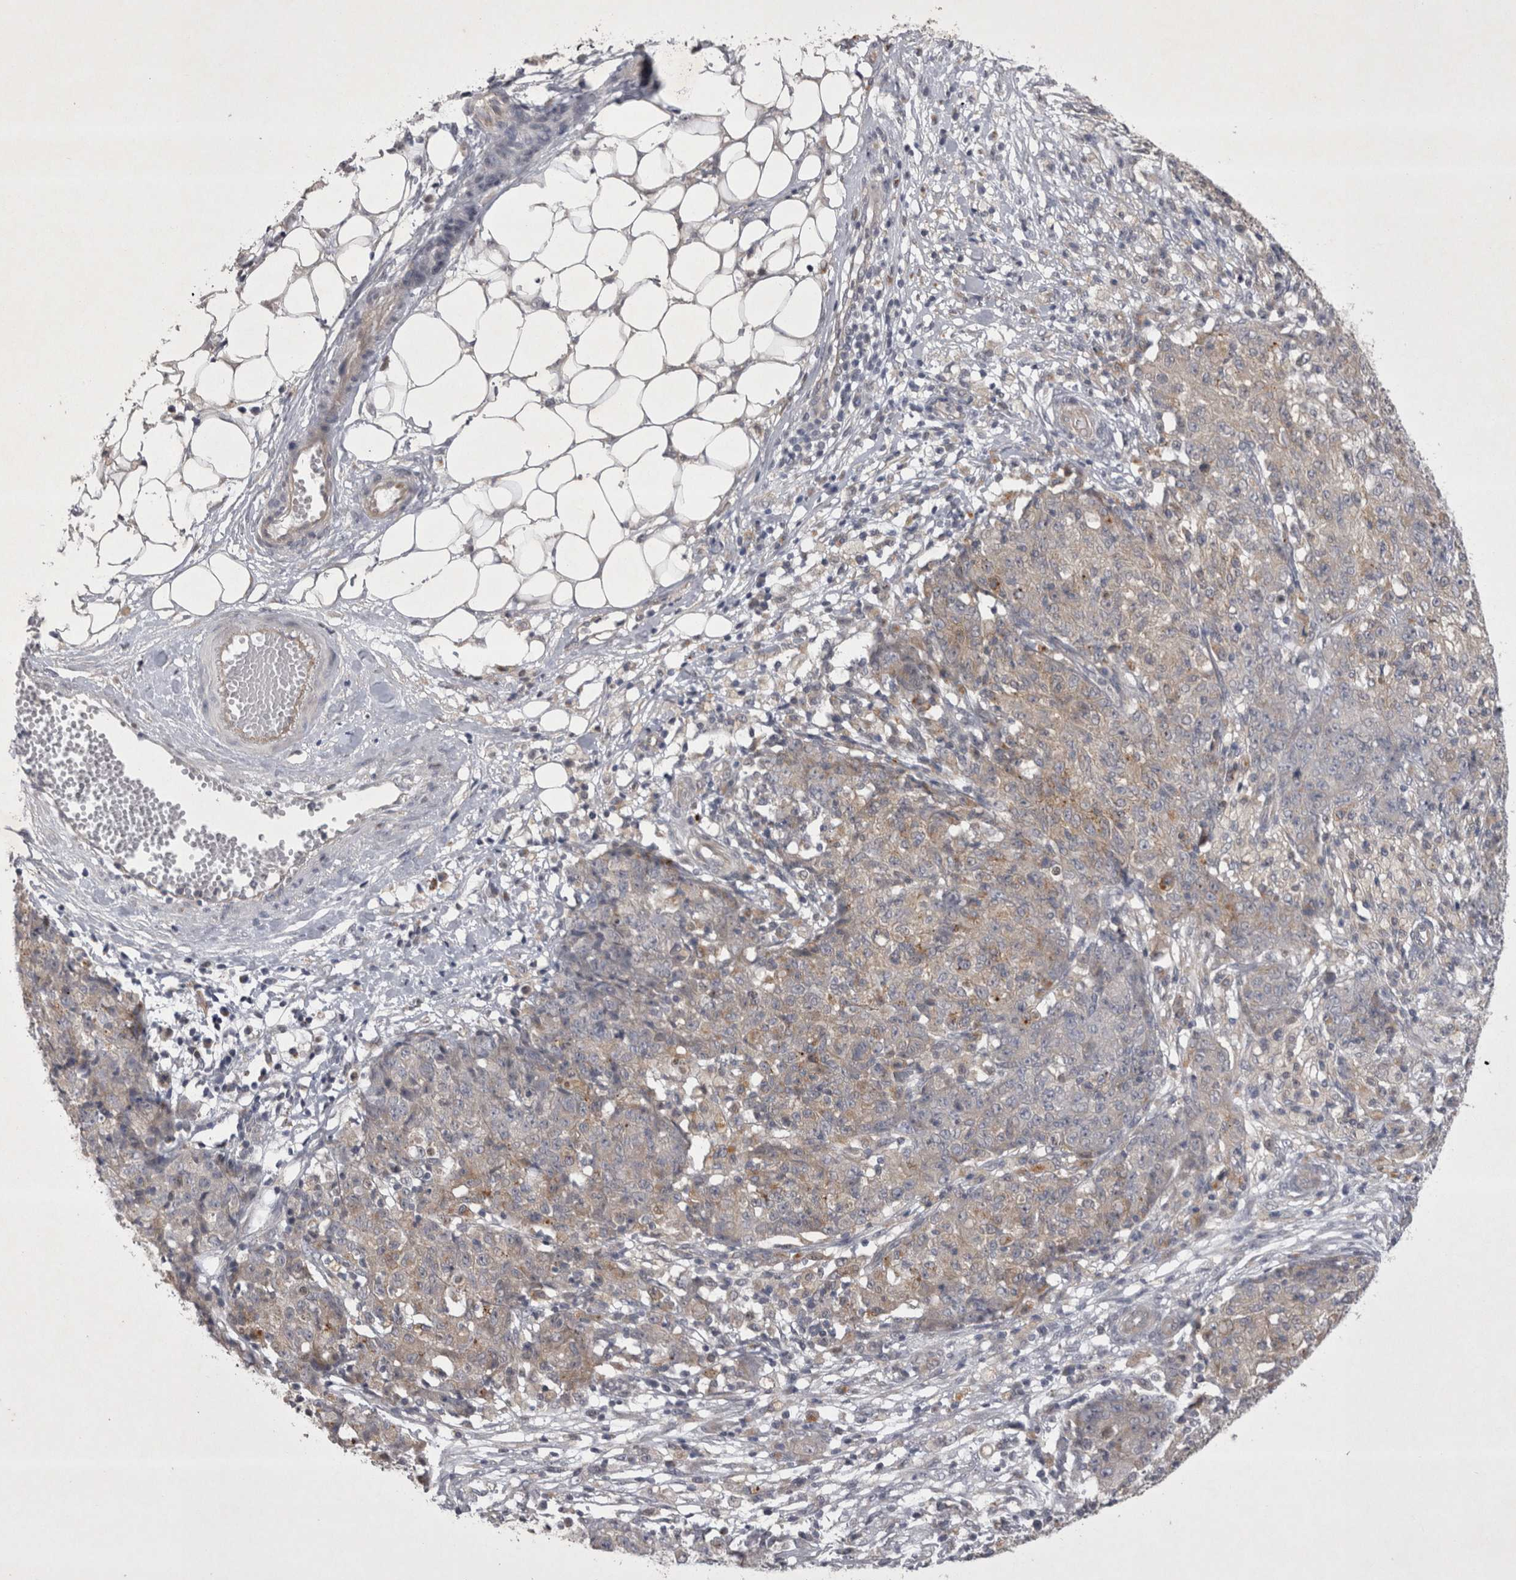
{"staining": {"intensity": "weak", "quantity": "<25%", "location": "cytoplasmic/membranous"}, "tissue": "ovarian cancer", "cell_type": "Tumor cells", "image_type": "cancer", "snomed": [{"axis": "morphology", "description": "Carcinoma, endometroid"}, {"axis": "topography", "description": "Ovary"}], "caption": "IHC photomicrograph of human endometroid carcinoma (ovarian) stained for a protein (brown), which demonstrates no expression in tumor cells.", "gene": "CTBS", "patient": {"sex": "female", "age": 42}}